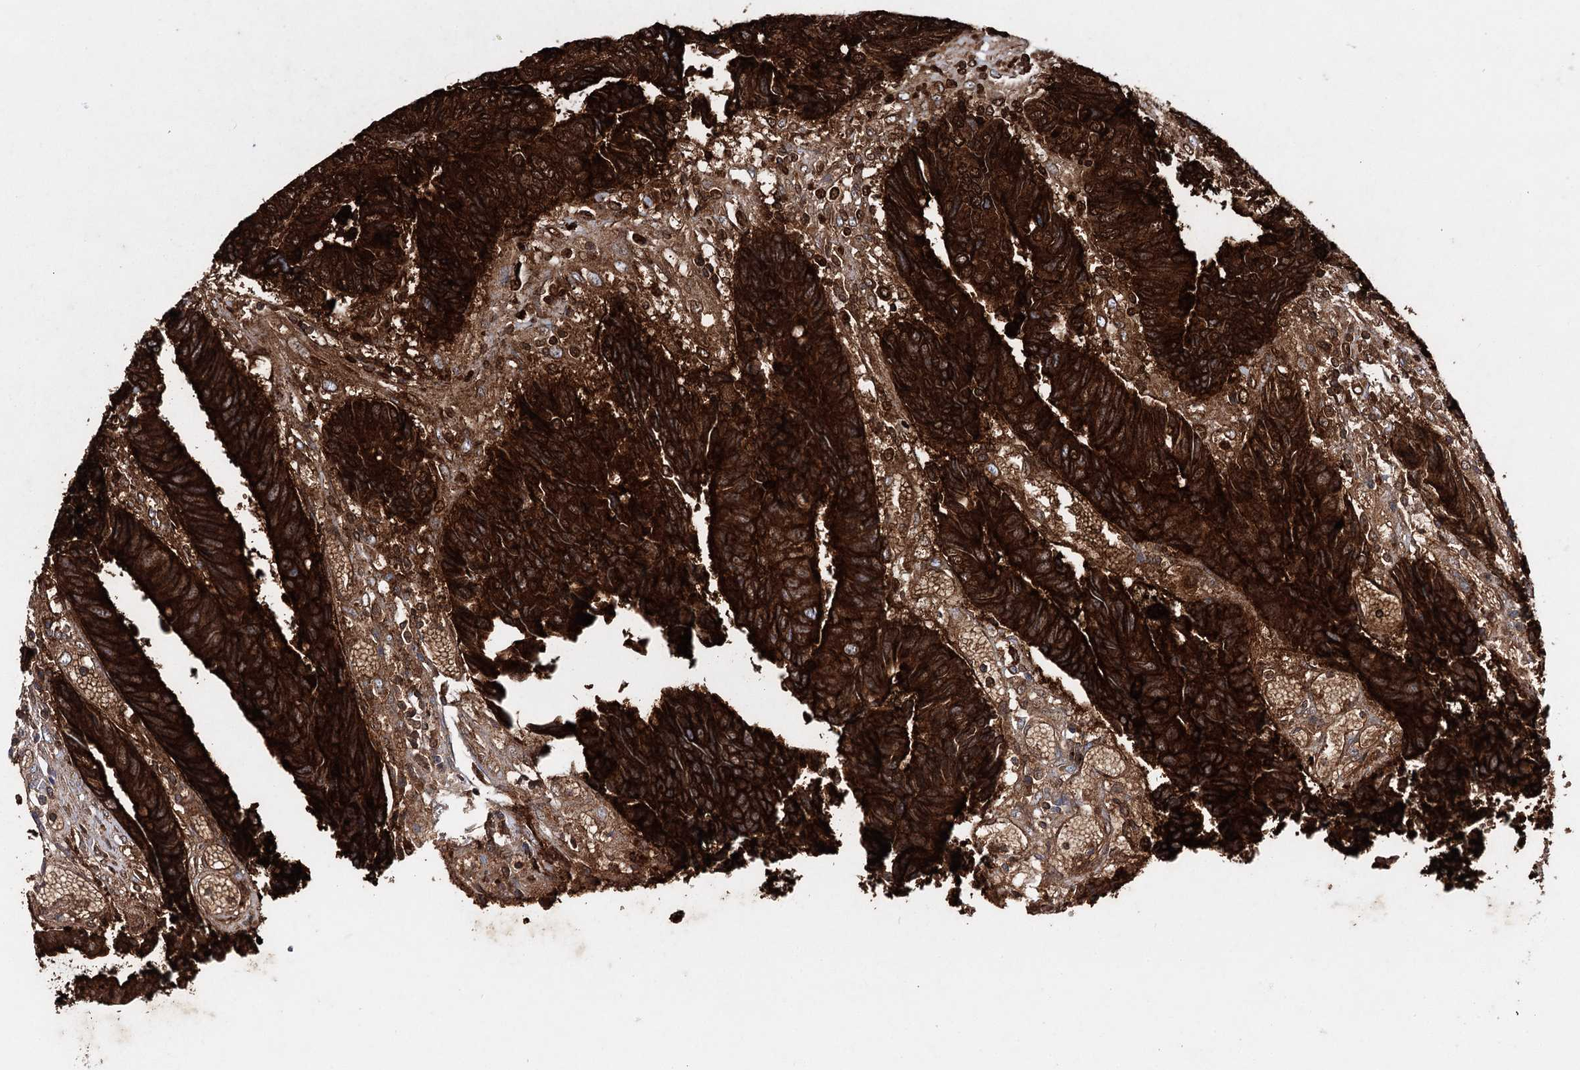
{"staining": {"intensity": "strong", "quantity": ">75%", "location": "cytoplasmic/membranous"}, "tissue": "colorectal cancer", "cell_type": "Tumor cells", "image_type": "cancer", "snomed": [{"axis": "morphology", "description": "Adenocarcinoma, NOS"}, {"axis": "topography", "description": "Rectum"}], "caption": "Protein expression analysis of colorectal cancer (adenocarcinoma) exhibits strong cytoplasmic/membranous expression in approximately >75% of tumor cells. The staining was performed using DAB, with brown indicating positive protein expression. Nuclei are stained blue with hematoxylin.", "gene": "CEACAM8", "patient": {"sex": "male", "age": 84}}